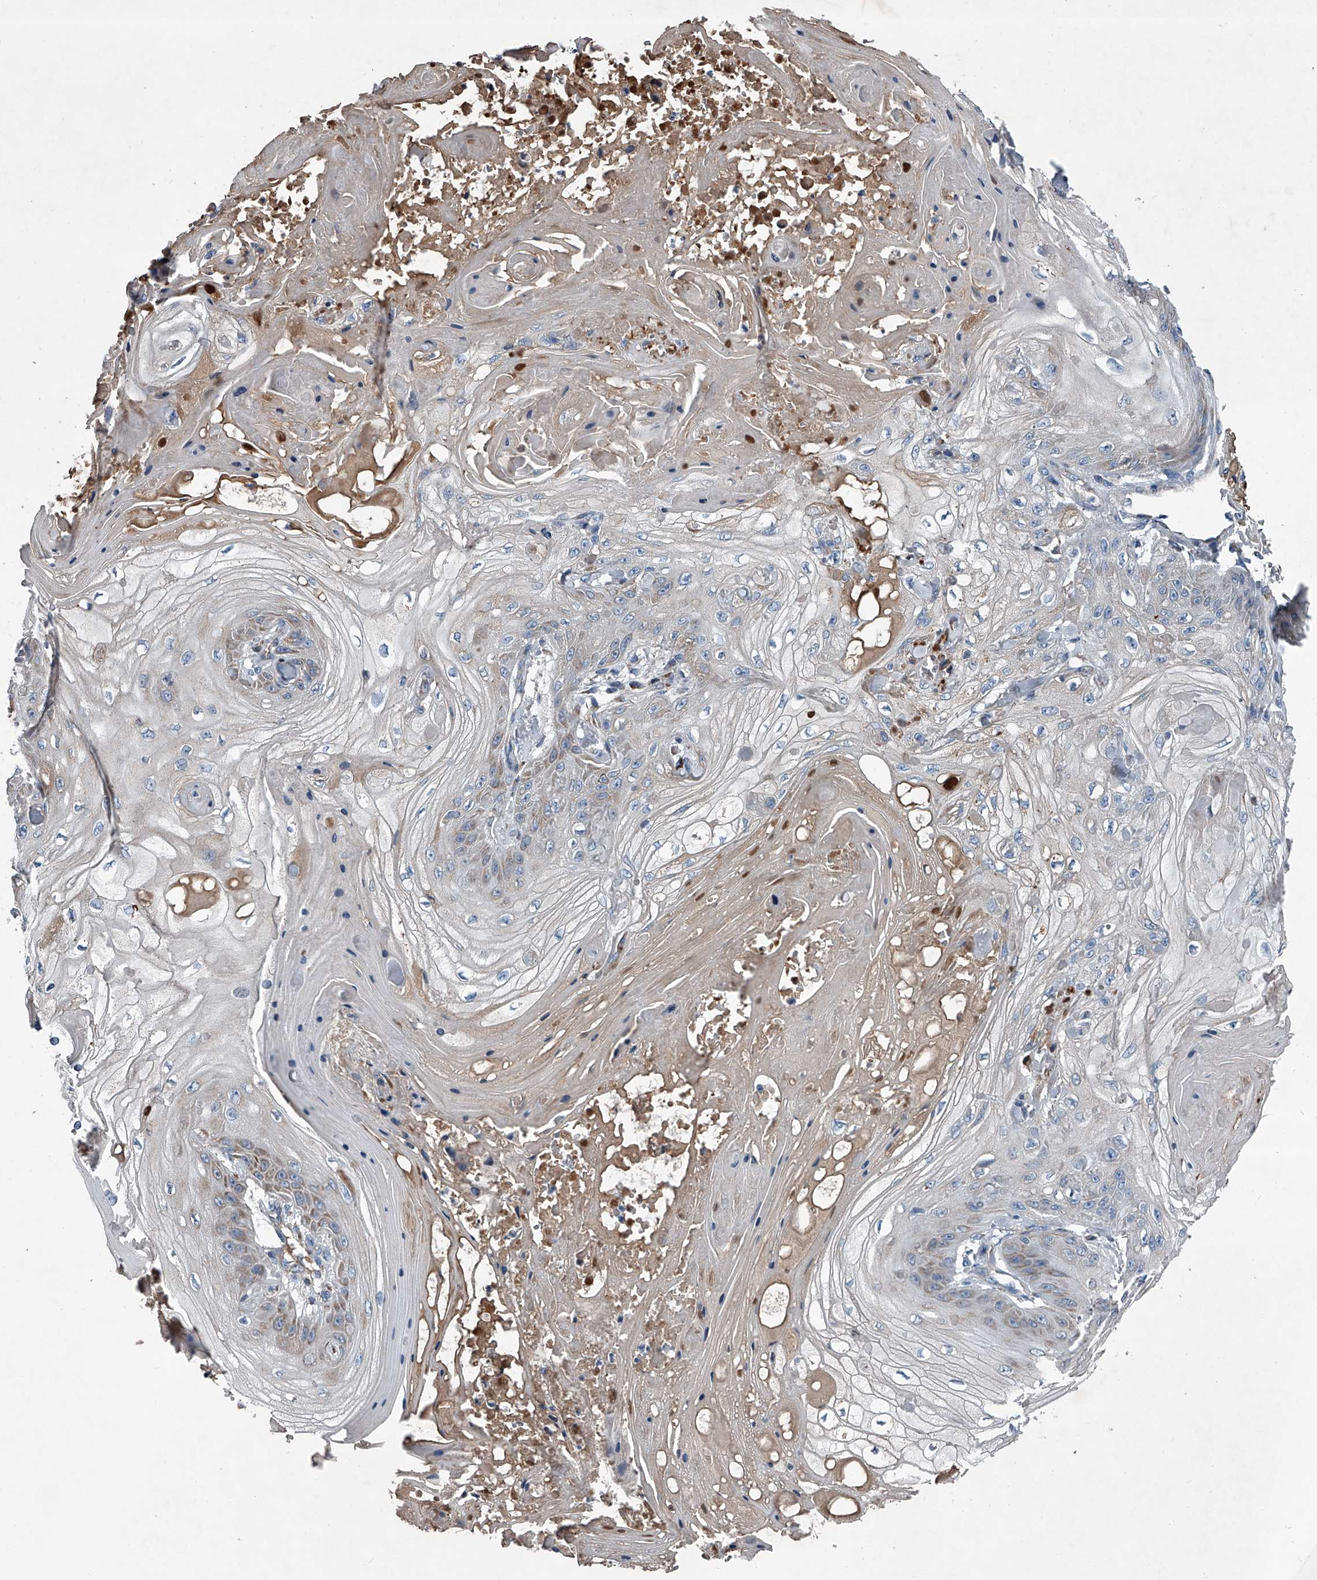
{"staining": {"intensity": "moderate", "quantity": "<25%", "location": "cytoplasmic/membranous"}, "tissue": "skin cancer", "cell_type": "Tumor cells", "image_type": "cancer", "snomed": [{"axis": "morphology", "description": "Squamous cell carcinoma, NOS"}, {"axis": "topography", "description": "Skin"}], "caption": "Immunohistochemical staining of human skin cancer (squamous cell carcinoma) exhibits low levels of moderate cytoplasmic/membranous positivity in about <25% of tumor cells. The staining was performed using DAB (3,3'-diaminobenzidine) to visualize the protein expression in brown, while the nuclei were stained in blue with hematoxylin (Magnification: 20x).", "gene": "ABCG1", "patient": {"sex": "male", "age": 74}}